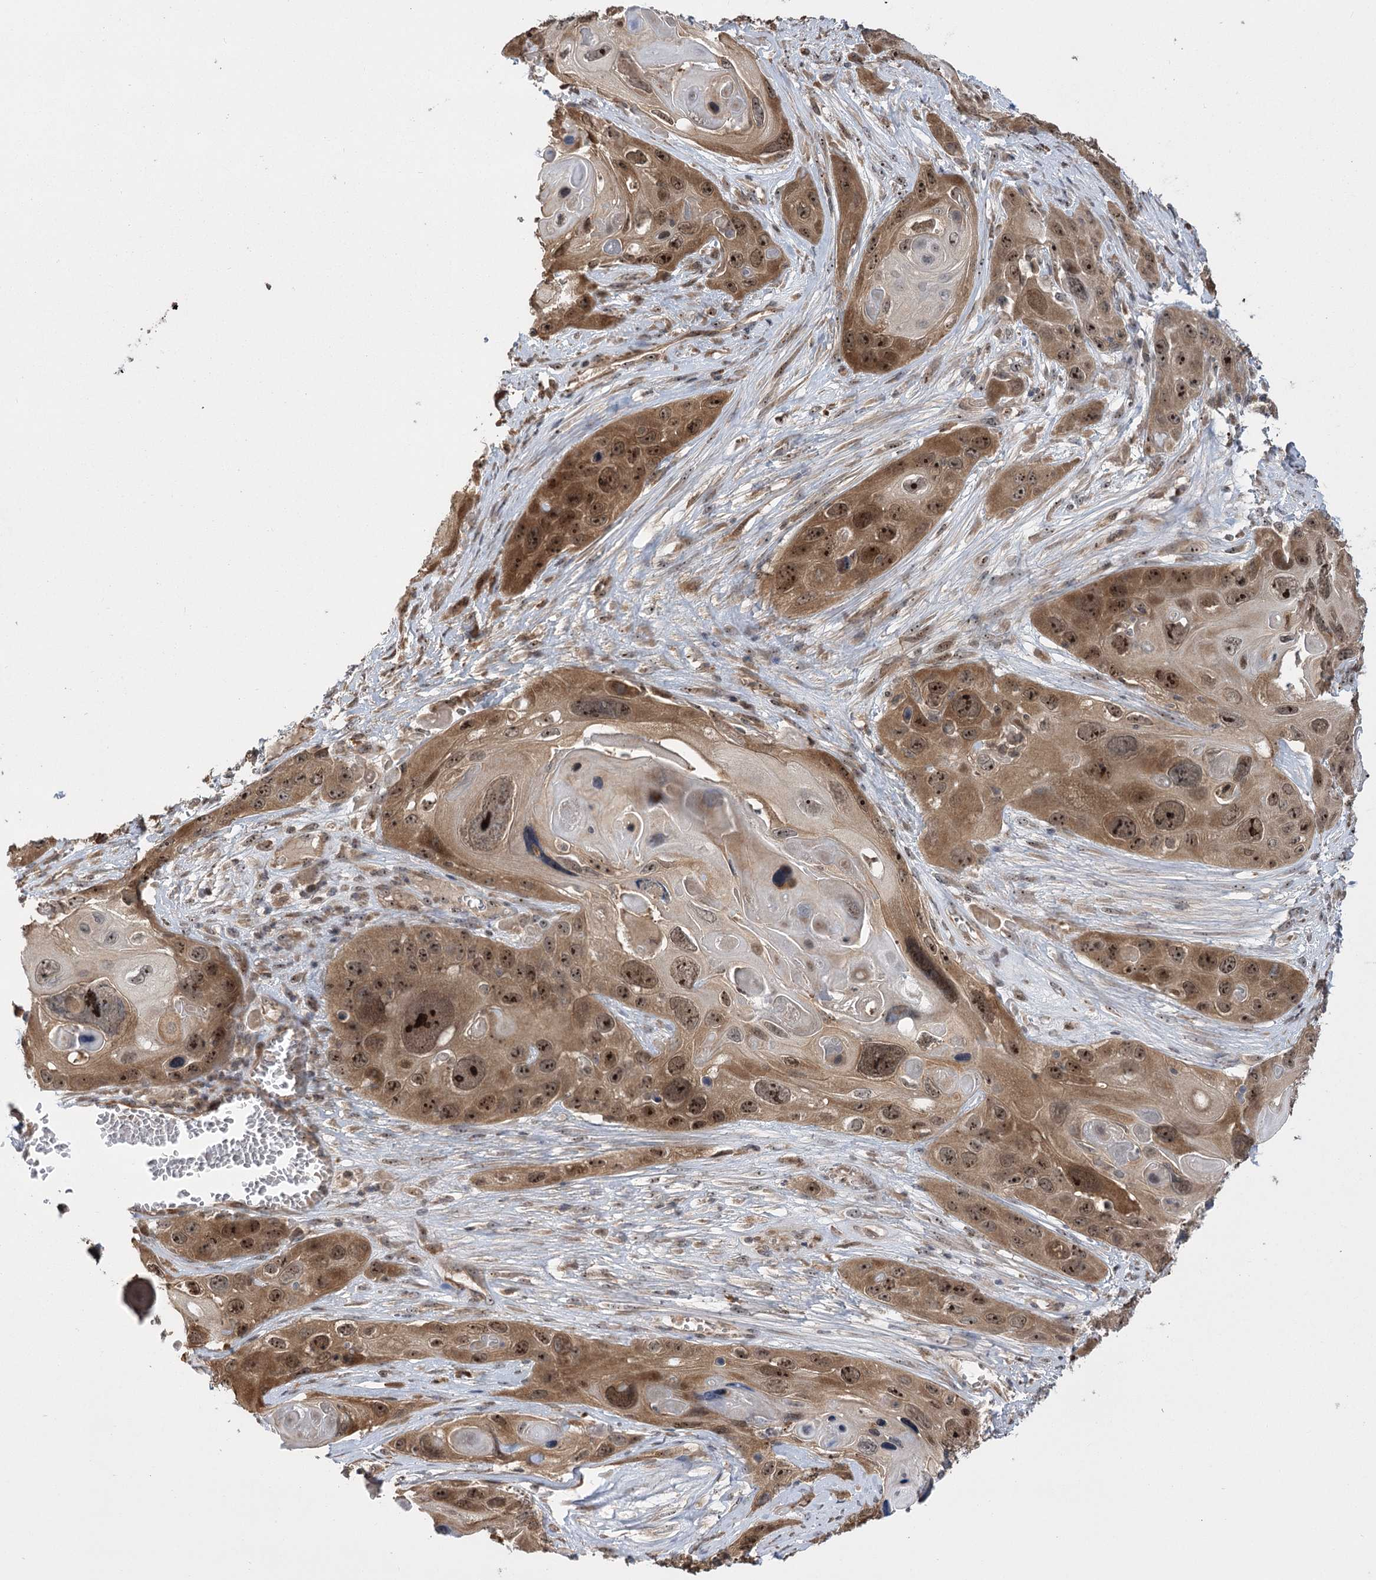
{"staining": {"intensity": "moderate", "quantity": ">75%", "location": "cytoplasmic/membranous,nuclear"}, "tissue": "skin cancer", "cell_type": "Tumor cells", "image_type": "cancer", "snomed": [{"axis": "morphology", "description": "Squamous cell carcinoma, NOS"}, {"axis": "topography", "description": "Skin"}], "caption": "Immunohistochemical staining of skin cancer (squamous cell carcinoma) displays medium levels of moderate cytoplasmic/membranous and nuclear expression in about >75% of tumor cells. (DAB = brown stain, brightfield microscopy at high magnification).", "gene": "SERGEF", "patient": {"sex": "male", "age": 55}}